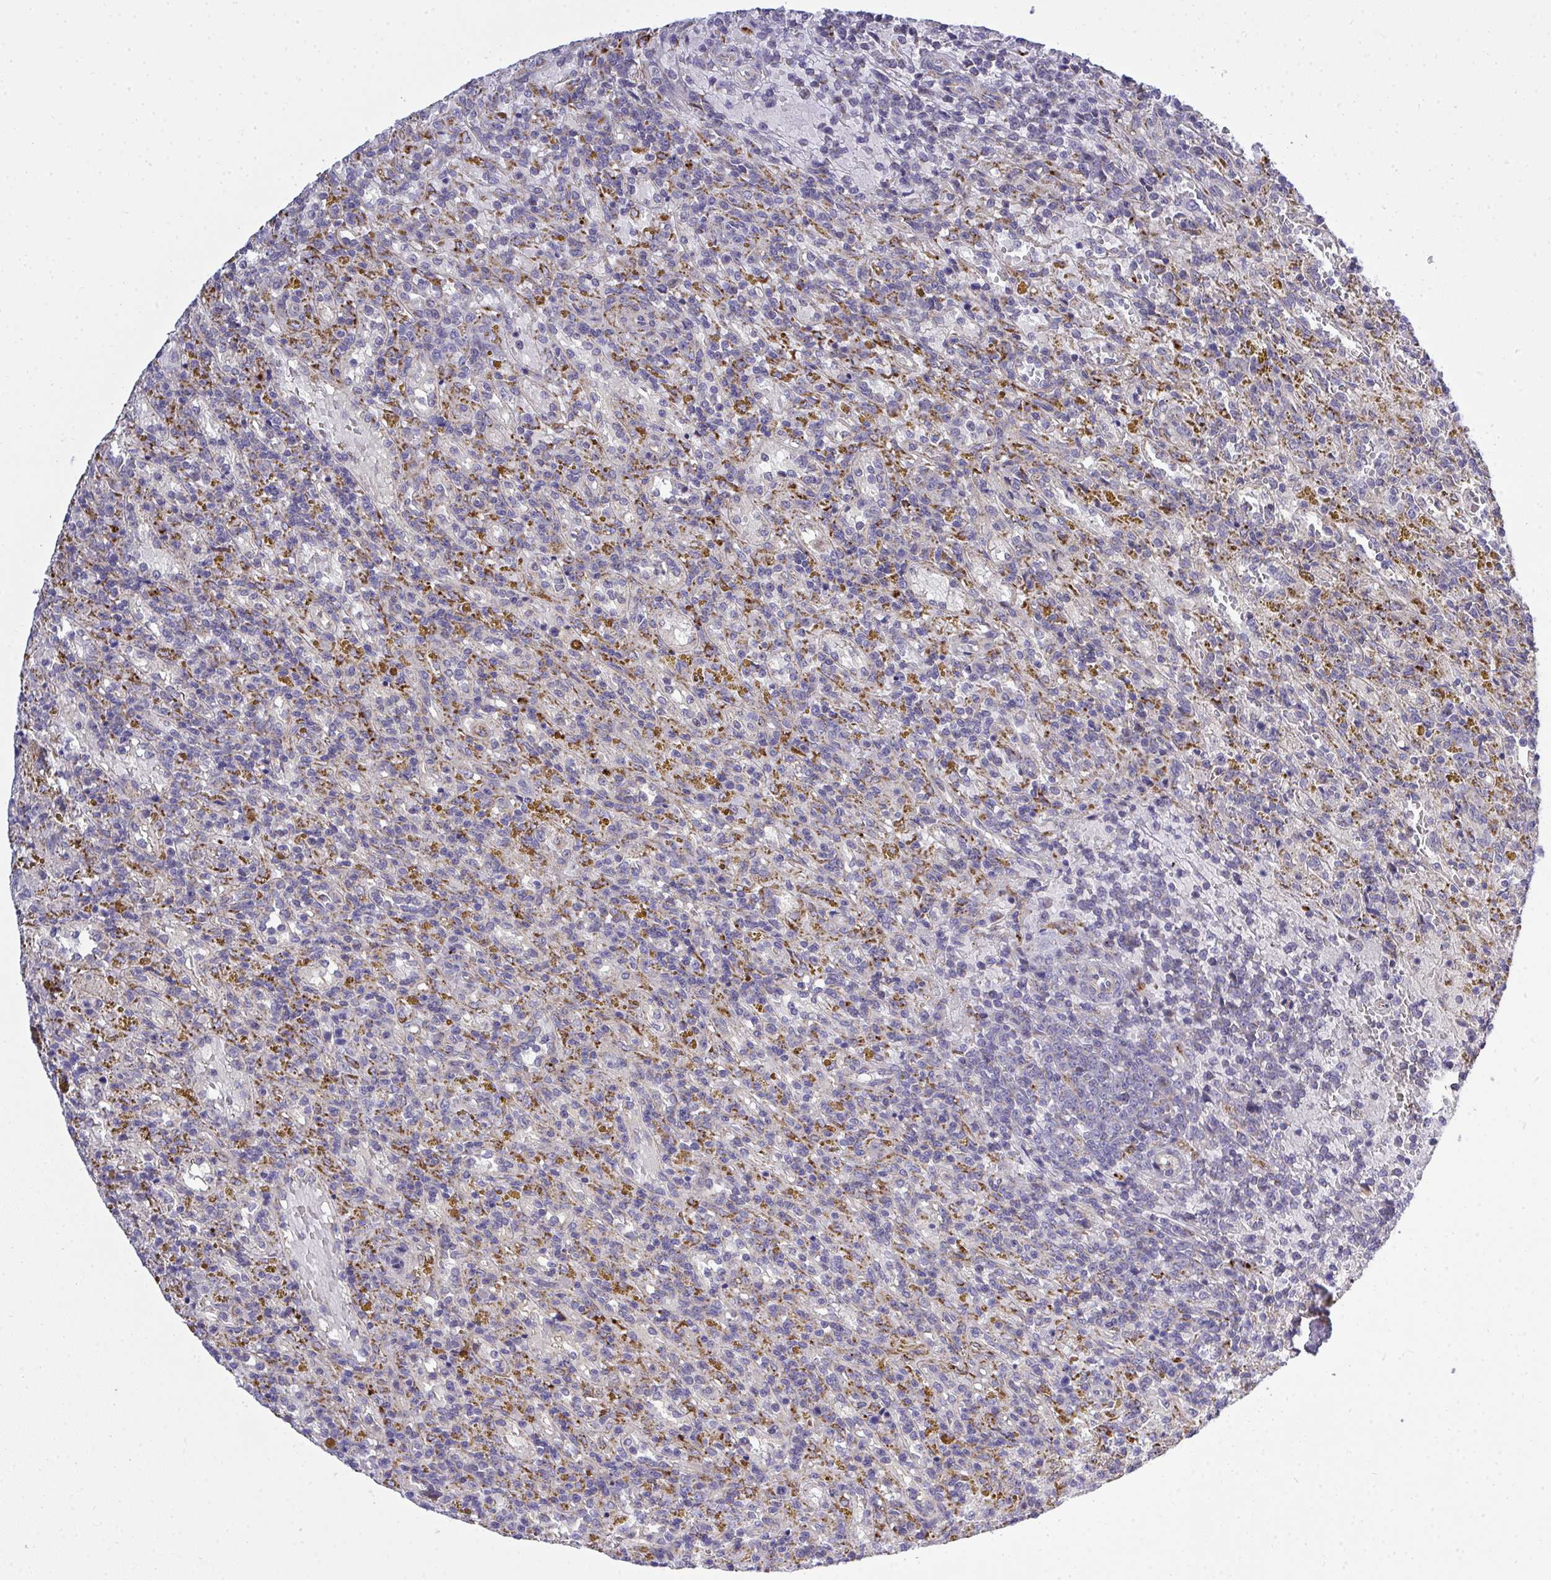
{"staining": {"intensity": "negative", "quantity": "none", "location": "none"}, "tissue": "lymphoma", "cell_type": "Tumor cells", "image_type": "cancer", "snomed": [{"axis": "morphology", "description": "Malignant lymphoma, non-Hodgkin's type, Low grade"}, {"axis": "topography", "description": "Spleen"}], "caption": "The micrograph shows no staining of tumor cells in lymphoma. Nuclei are stained in blue.", "gene": "XAF1", "patient": {"sex": "female", "age": 65}}